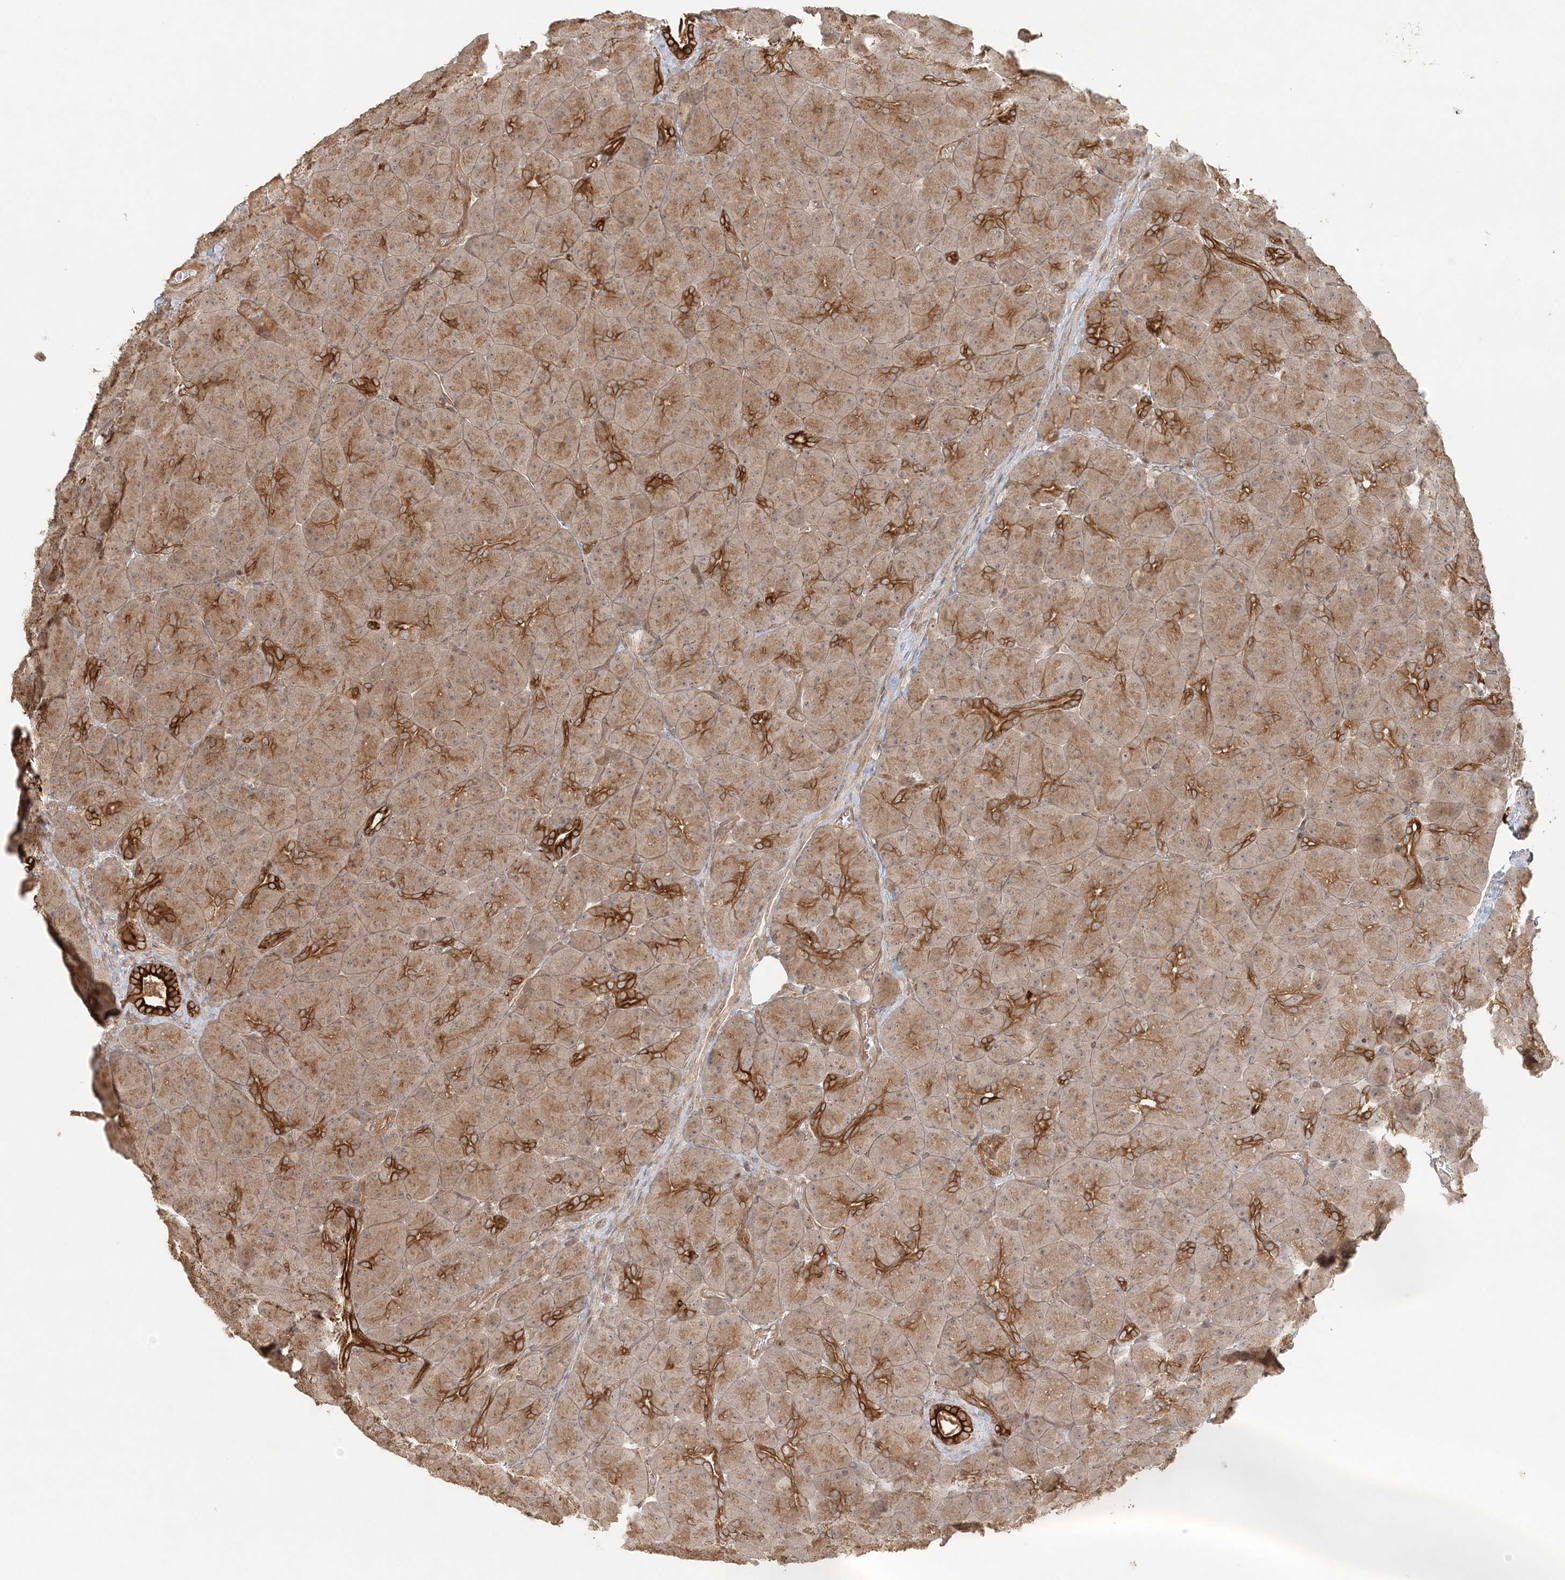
{"staining": {"intensity": "strong", "quantity": ">75%", "location": "cytoplasmic/membranous"}, "tissue": "pancreas", "cell_type": "Exocrine glandular cells", "image_type": "normal", "snomed": [{"axis": "morphology", "description": "Normal tissue, NOS"}, {"axis": "topography", "description": "Pancreas"}], "caption": "A brown stain highlights strong cytoplasmic/membranous positivity of a protein in exocrine glandular cells of benign pancreas.", "gene": "KIAA0232", "patient": {"sex": "male", "age": 66}}